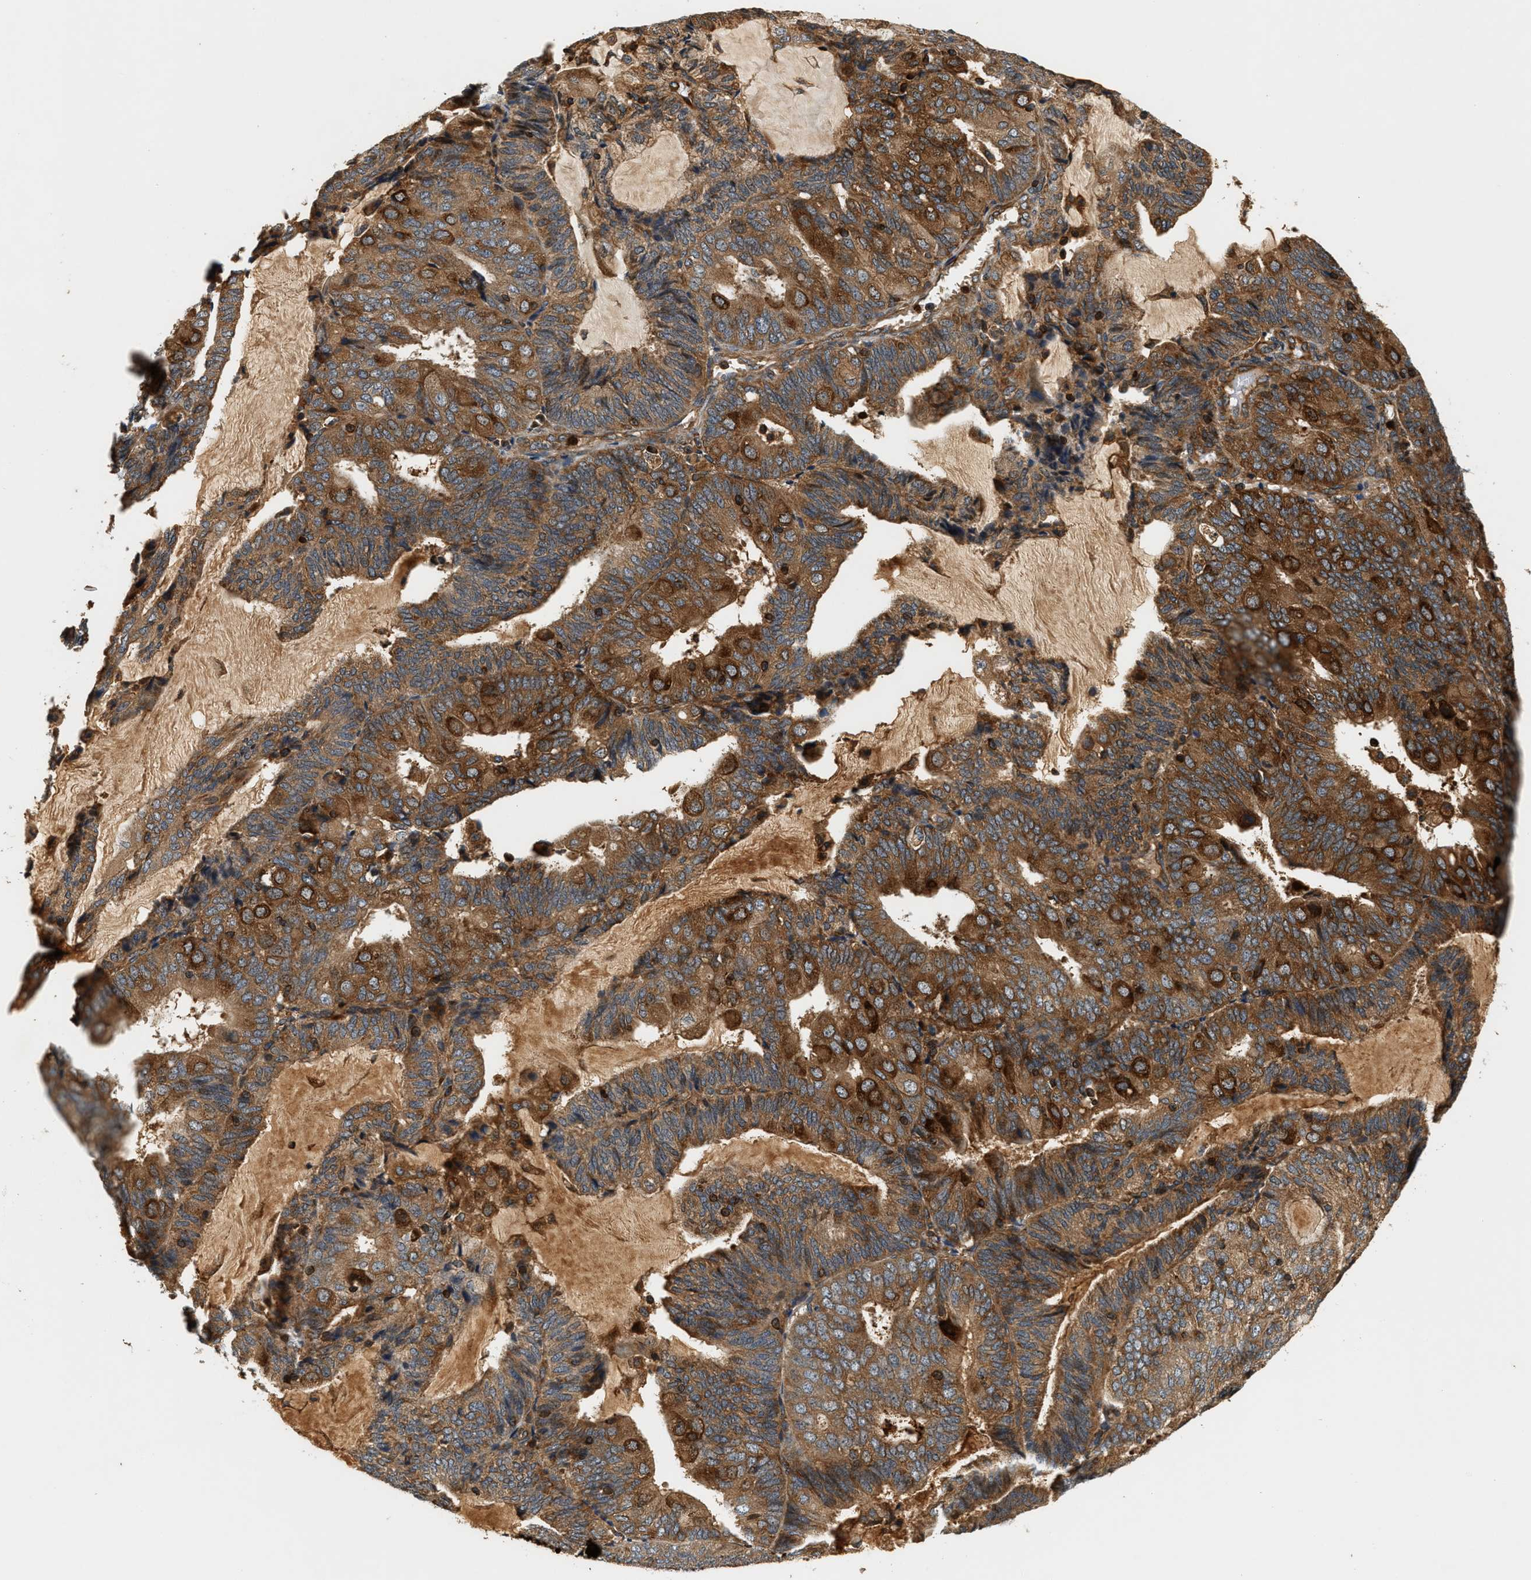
{"staining": {"intensity": "strong", "quantity": ">75%", "location": "cytoplasmic/membranous"}, "tissue": "endometrial cancer", "cell_type": "Tumor cells", "image_type": "cancer", "snomed": [{"axis": "morphology", "description": "Adenocarcinoma, NOS"}, {"axis": "topography", "description": "Endometrium"}], "caption": "Tumor cells show strong cytoplasmic/membranous expression in approximately >75% of cells in endometrial cancer.", "gene": "SAMD9", "patient": {"sex": "female", "age": 81}}